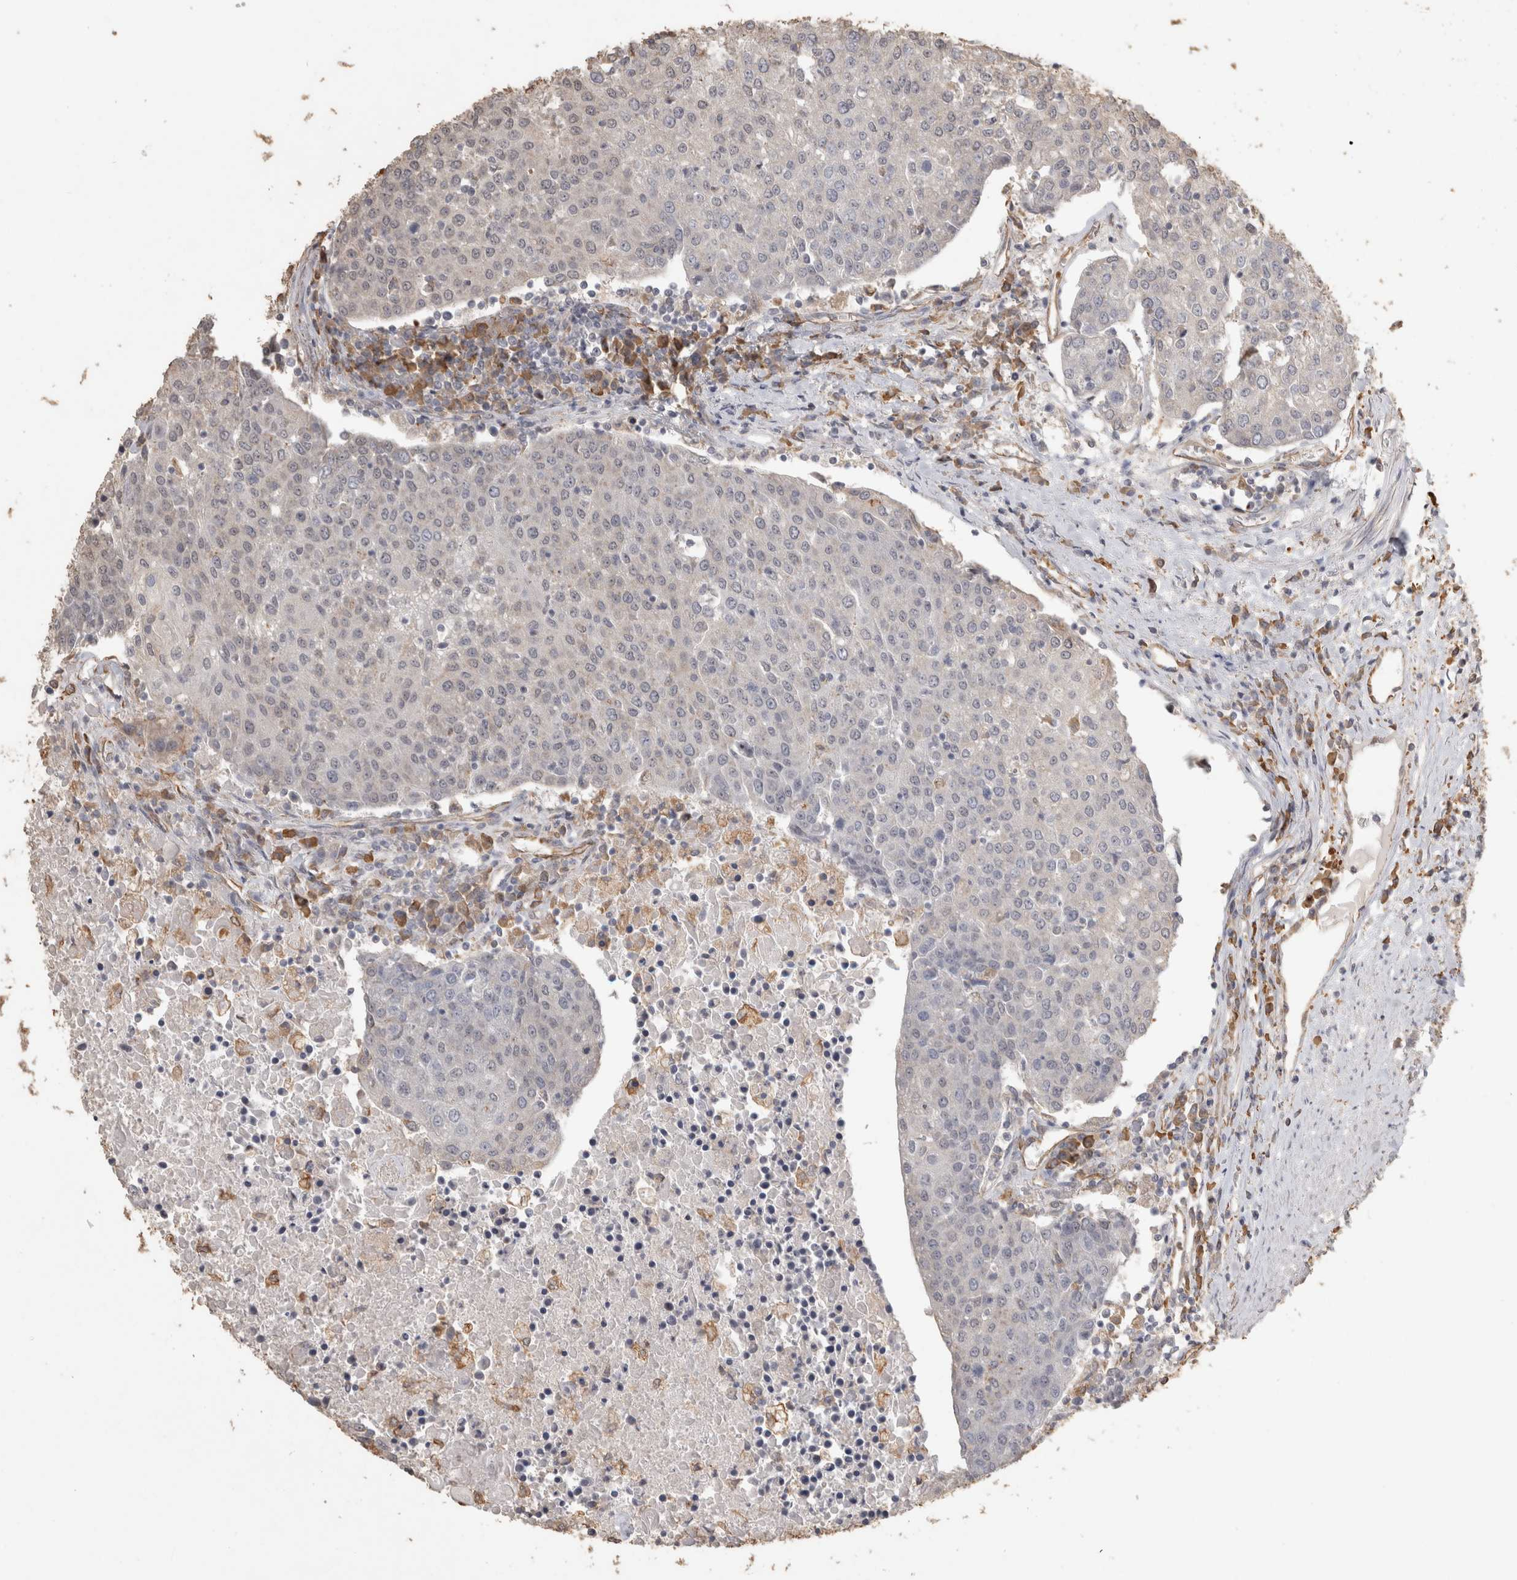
{"staining": {"intensity": "negative", "quantity": "none", "location": "none"}, "tissue": "urothelial cancer", "cell_type": "Tumor cells", "image_type": "cancer", "snomed": [{"axis": "morphology", "description": "Urothelial carcinoma, High grade"}, {"axis": "topography", "description": "Urinary bladder"}], "caption": "Histopathology image shows no protein positivity in tumor cells of urothelial carcinoma (high-grade) tissue.", "gene": "REPS2", "patient": {"sex": "female", "age": 85}}